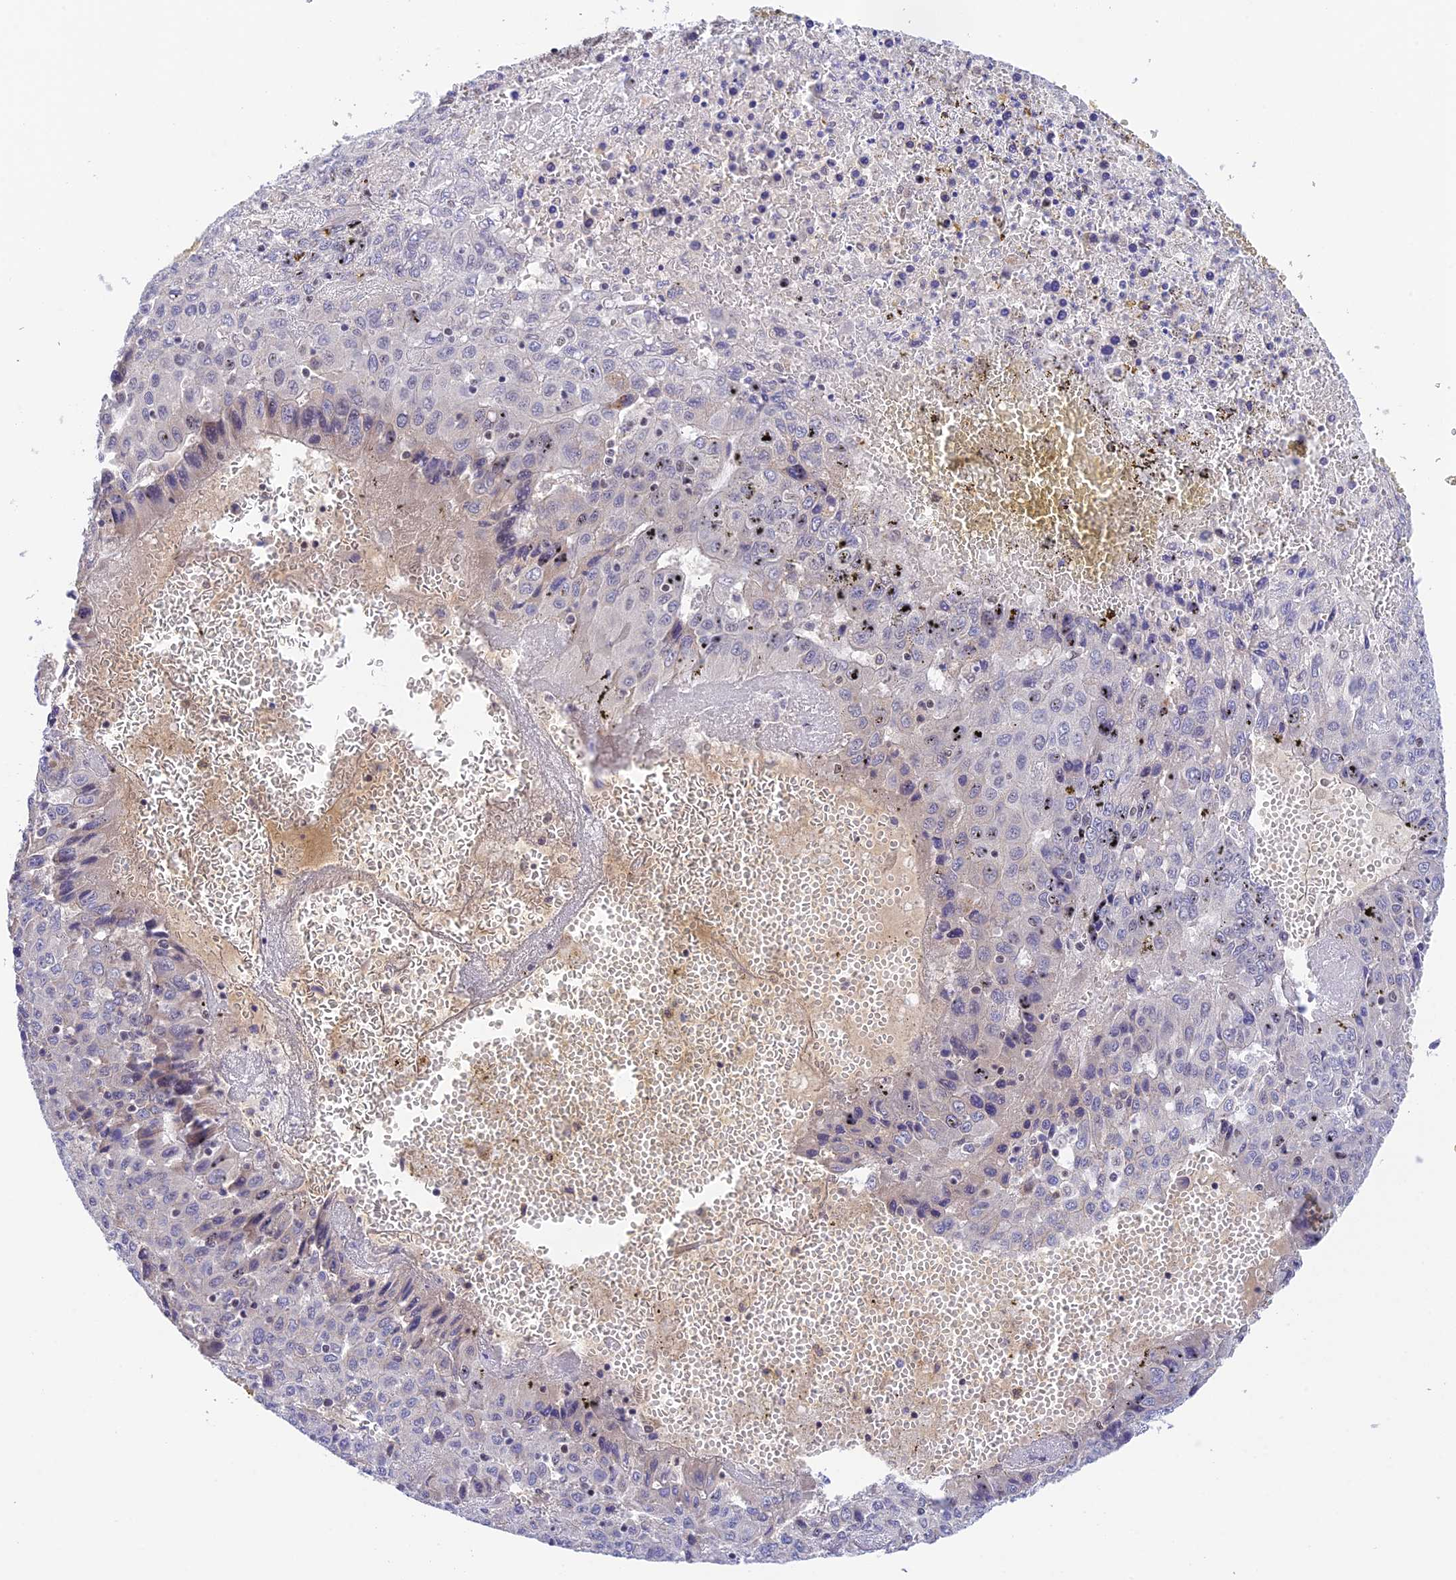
{"staining": {"intensity": "negative", "quantity": "none", "location": "none"}, "tissue": "liver cancer", "cell_type": "Tumor cells", "image_type": "cancer", "snomed": [{"axis": "morphology", "description": "Carcinoma, Hepatocellular, NOS"}, {"axis": "topography", "description": "Liver"}], "caption": "Immunohistochemistry micrograph of neoplastic tissue: human liver hepatocellular carcinoma stained with DAB (3,3'-diaminobenzidine) demonstrates no significant protein positivity in tumor cells. (DAB IHC visualized using brightfield microscopy, high magnification).", "gene": "THAP11", "patient": {"sex": "female", "age": 53}}